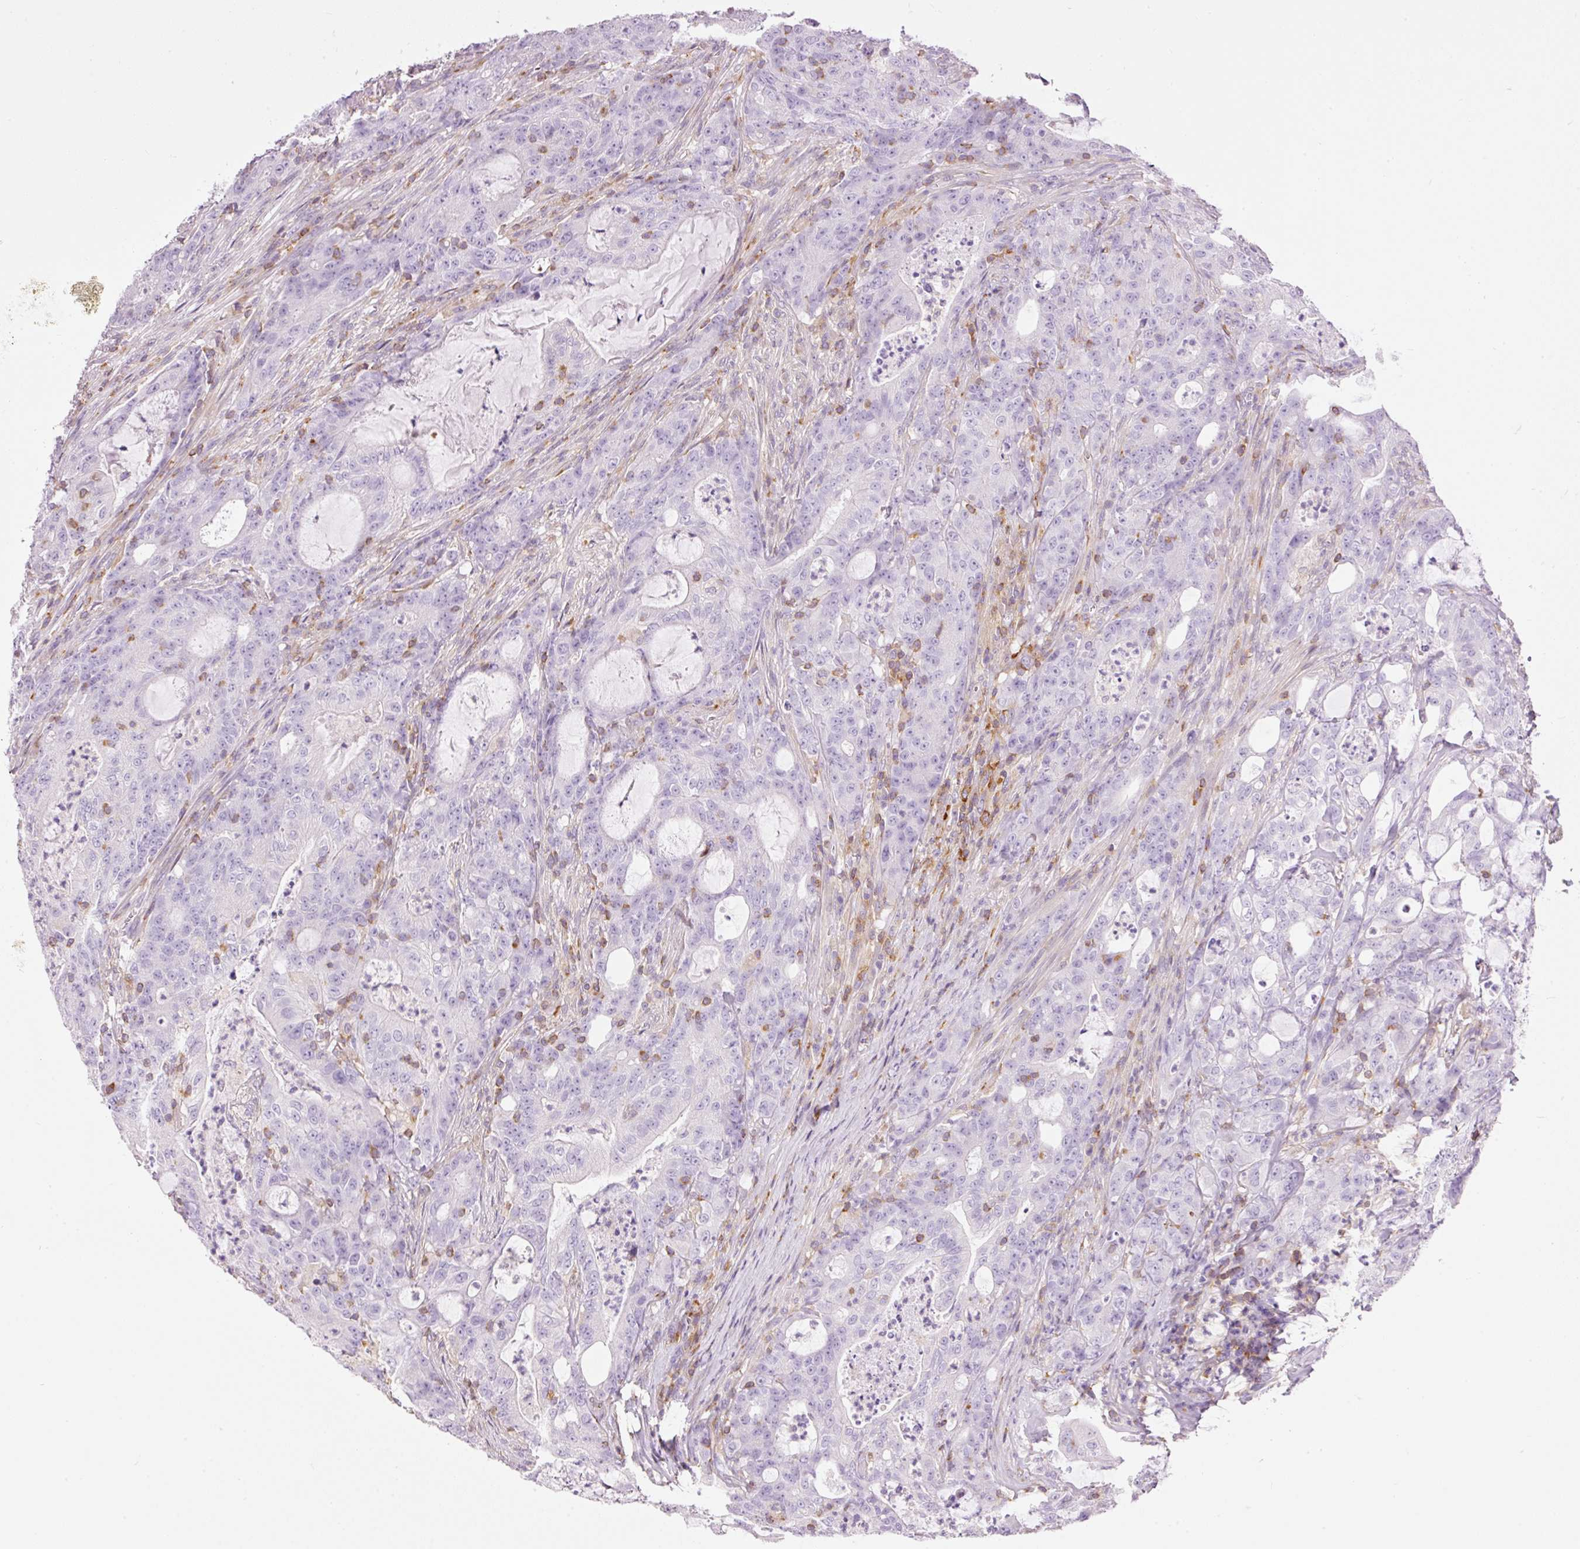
{"staining": {"intensity": "negative", "quantity": "none", "location": "none"}, "tissue": "colorectal cancer", "cell_type": "Tumor cells", "image_type": "cancer", "snomed": [{"axis": "morphology", "description": "Adenocarcinoma, NOS"}, {"axis": "topography", "description": "Colon"}], "caption": "The photomicrograph demonstrates no significant positivity in tumor cells of colorectal cancer (adenocarcinoma).", "gene": "DOK6", "patient": {"sex": "male", "age": 83}}